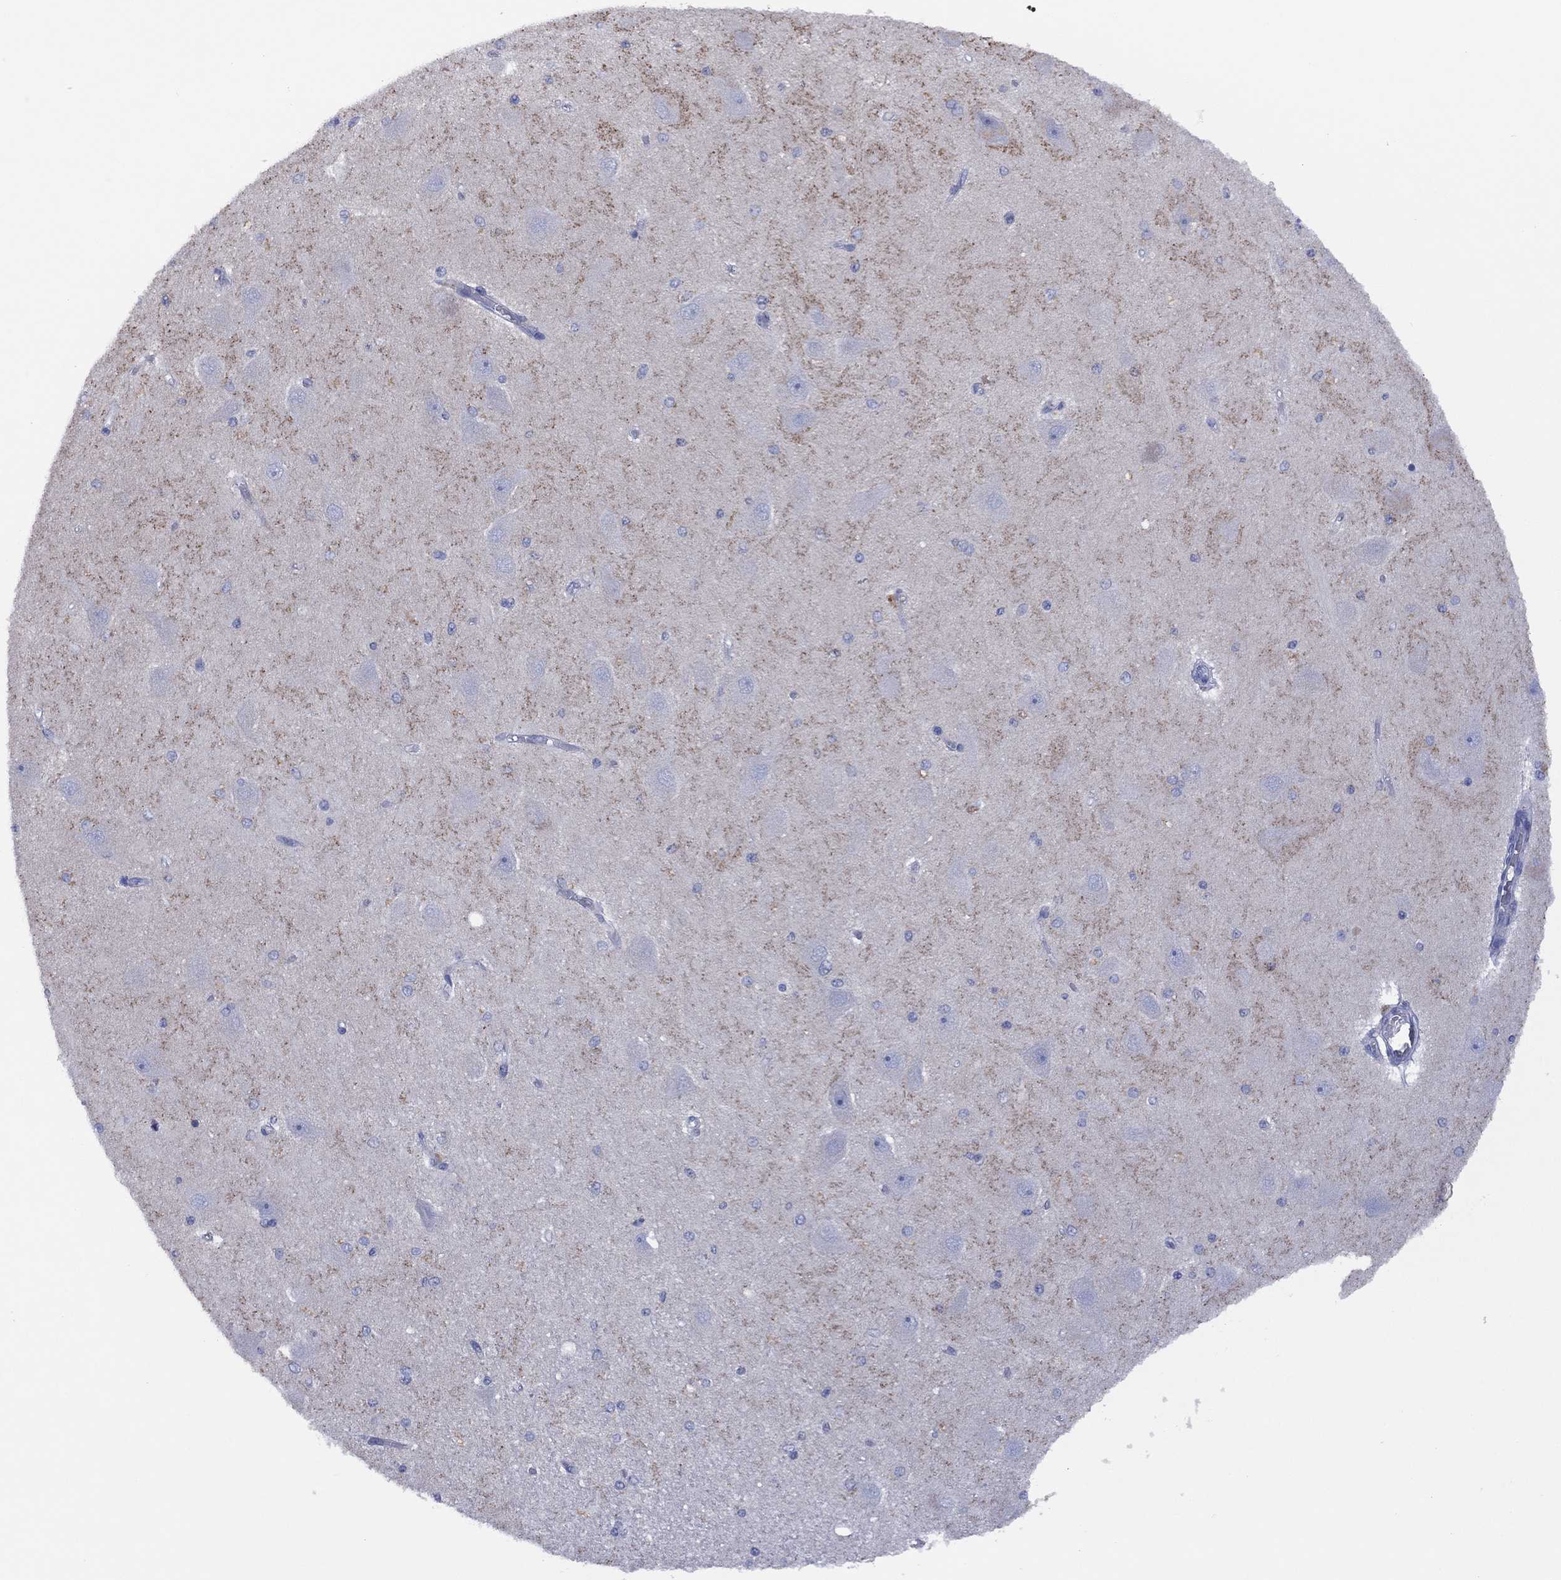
{"staining": {"intensity": "negative", "quantity": "none", "location": "none"}, "tissue": "hippocampus", "cell_type": "Glial cells", "image_type": "normal", "snomed": [{"axis": "morphology", "description": "Normal tissue, NOS"}, {"axis": "topography", "description": "Hippocampus"}], "caption": "This is an IHC photomicrograph of unremarkable hippocampus. There is no expression in glial cells.", "gene": "CYP2B6", "patient": {"sex": "female", "age": 54}}